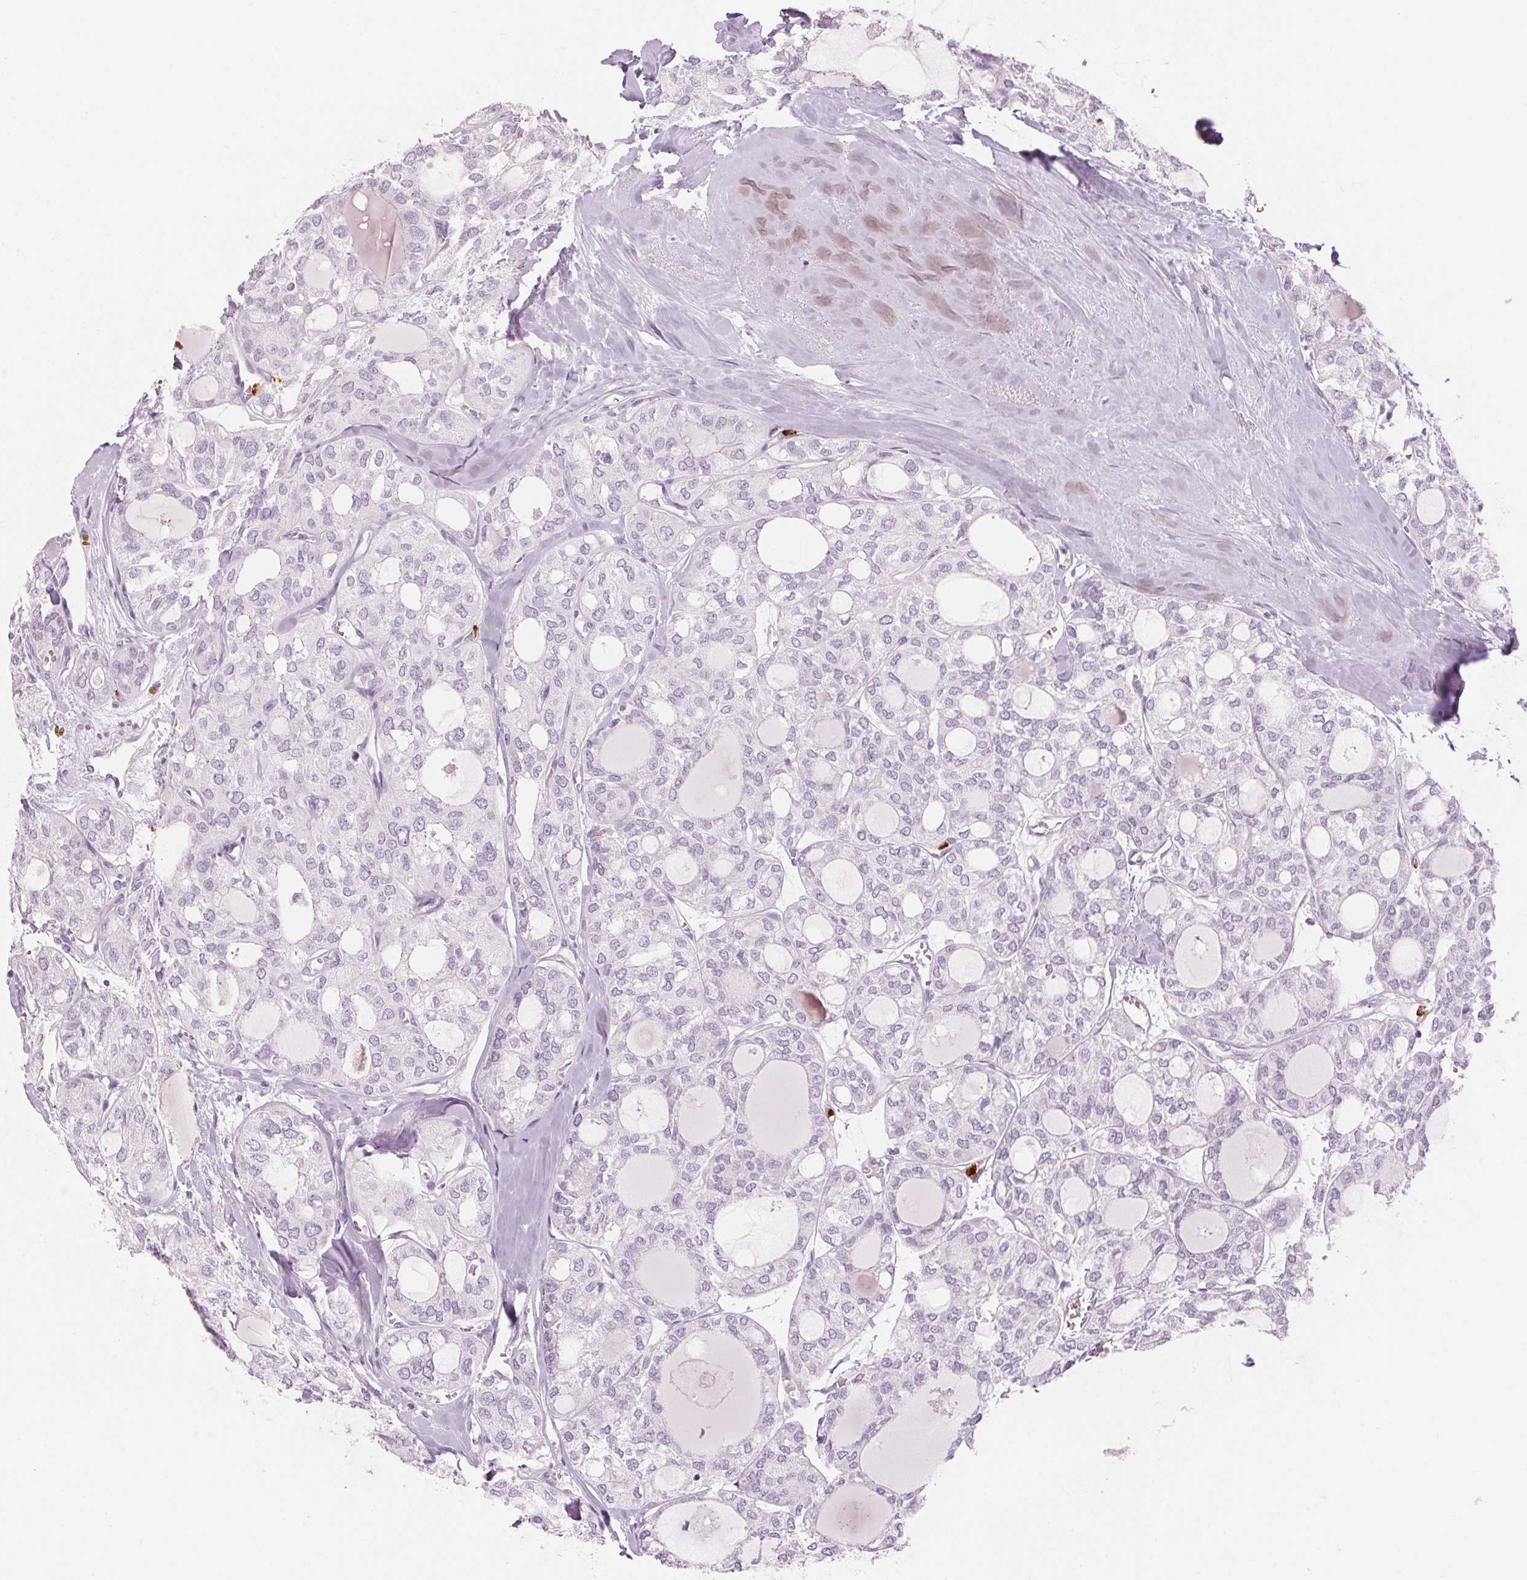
{"staining": {"intensity": "negative", "quantity": "none", "location": "none"}, "tissue": "thyroid cancer", "cell_type": "Tumor cells", "image_type": "cancer", "snomed": [{"axis": "morphology", "description": "Follicular adenoma carcinoma, NOS"}, {"axis": "topography", "description": "Thyroid gland"}], "caption": "Tumor cells are negative for protein expression in human follicular adenoma carcinoma (thyroid).", "gene": "KLK7", "patient": {"sex": "male", "age": 75}}